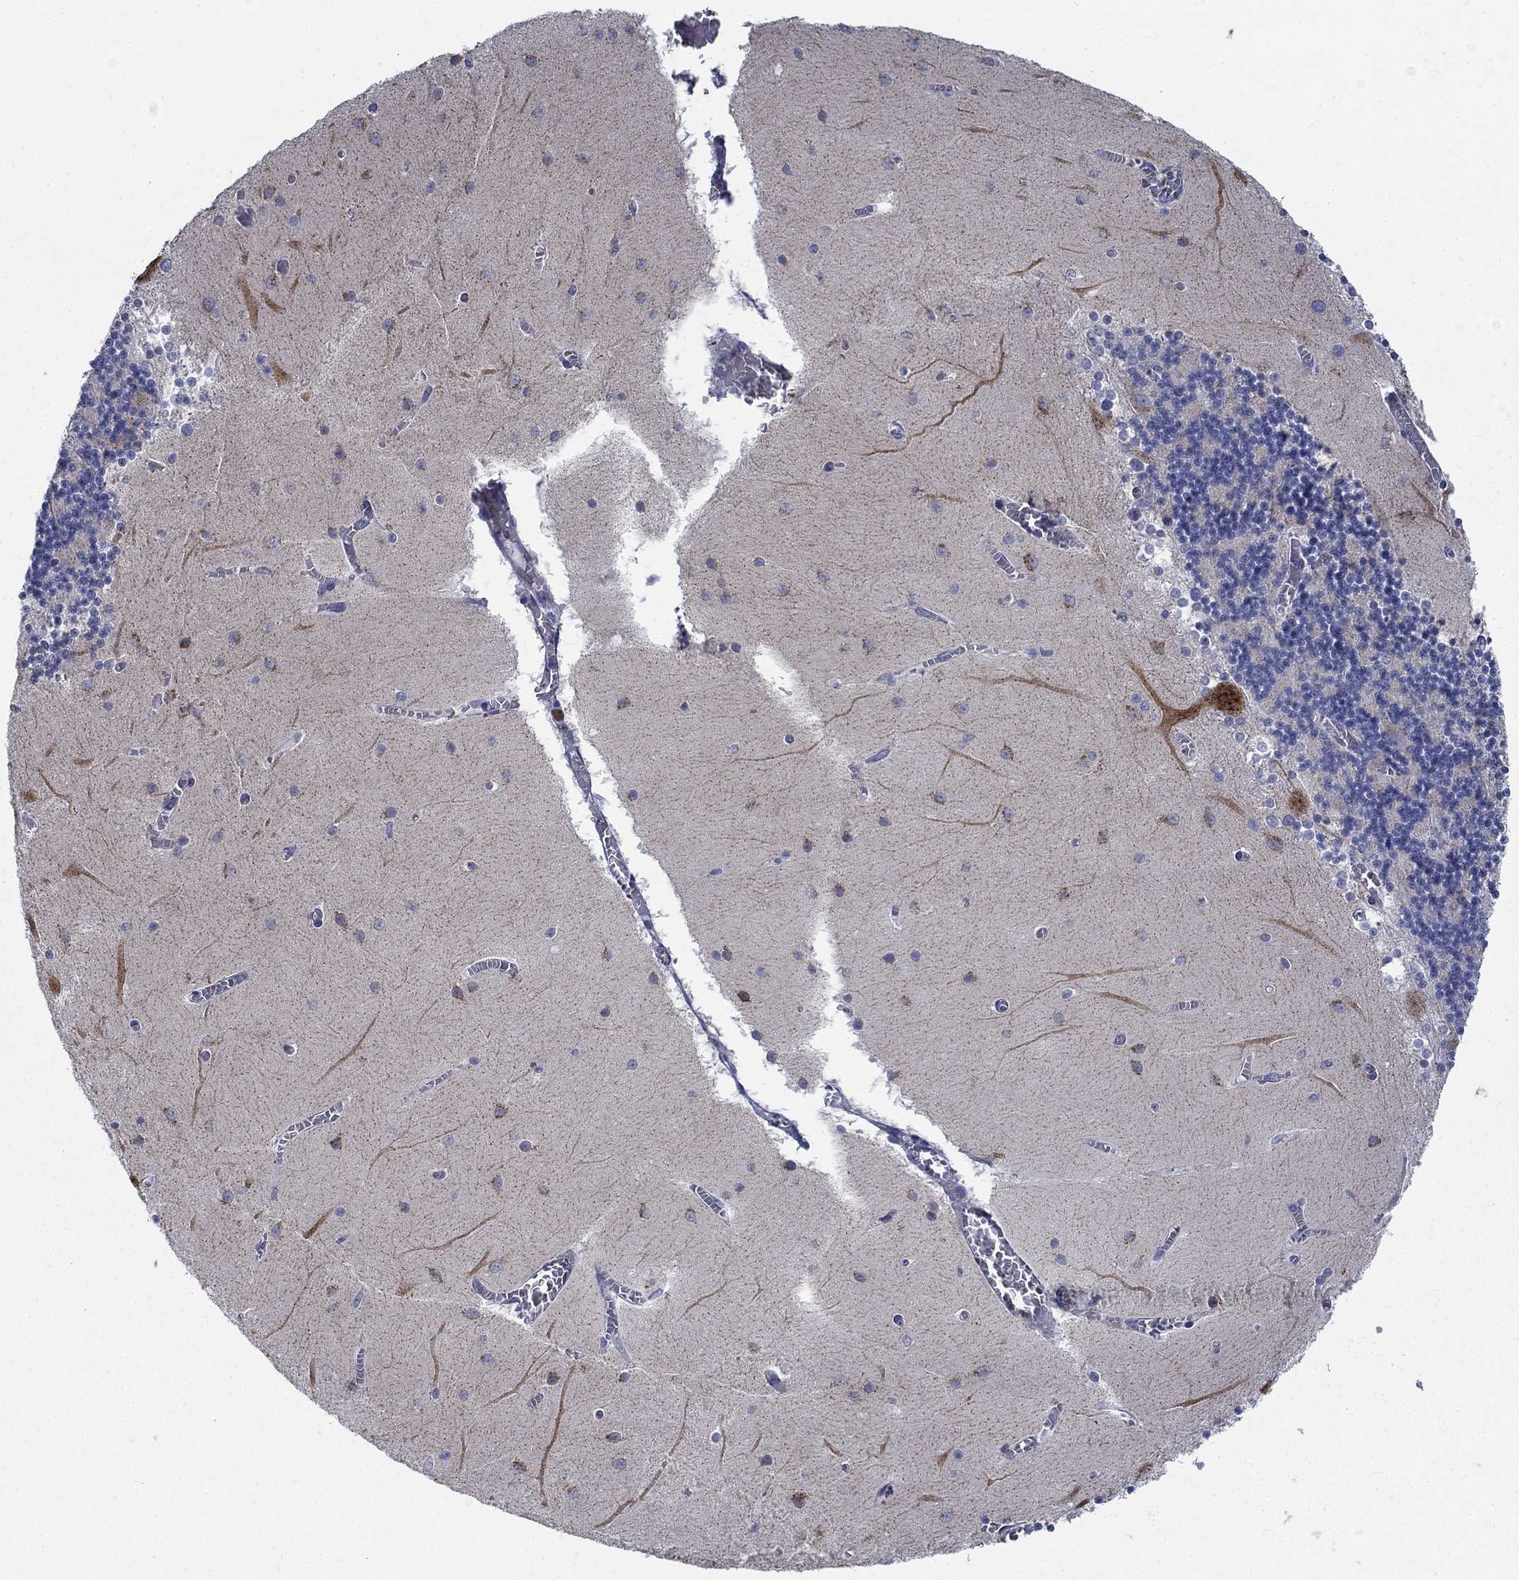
{"staining": {"intensity": "negative", "quantity": "none", "location": "none"}, "tissue": "cerebellum", "cell_type": "Cells in granular layer", "image_type": "normal", "snomed": [{"axis": "morphology", "description": "Normal tissue, NOS"}, {"axis": "topography", "description": "Cerebellum"}], "caption": "An IHC micrograph of normal cerebellum is shown. There is no staining in cells in granular layer of cerebellum.", "gene": "DNER", "patient": {"sex": "female", "age": 28}}